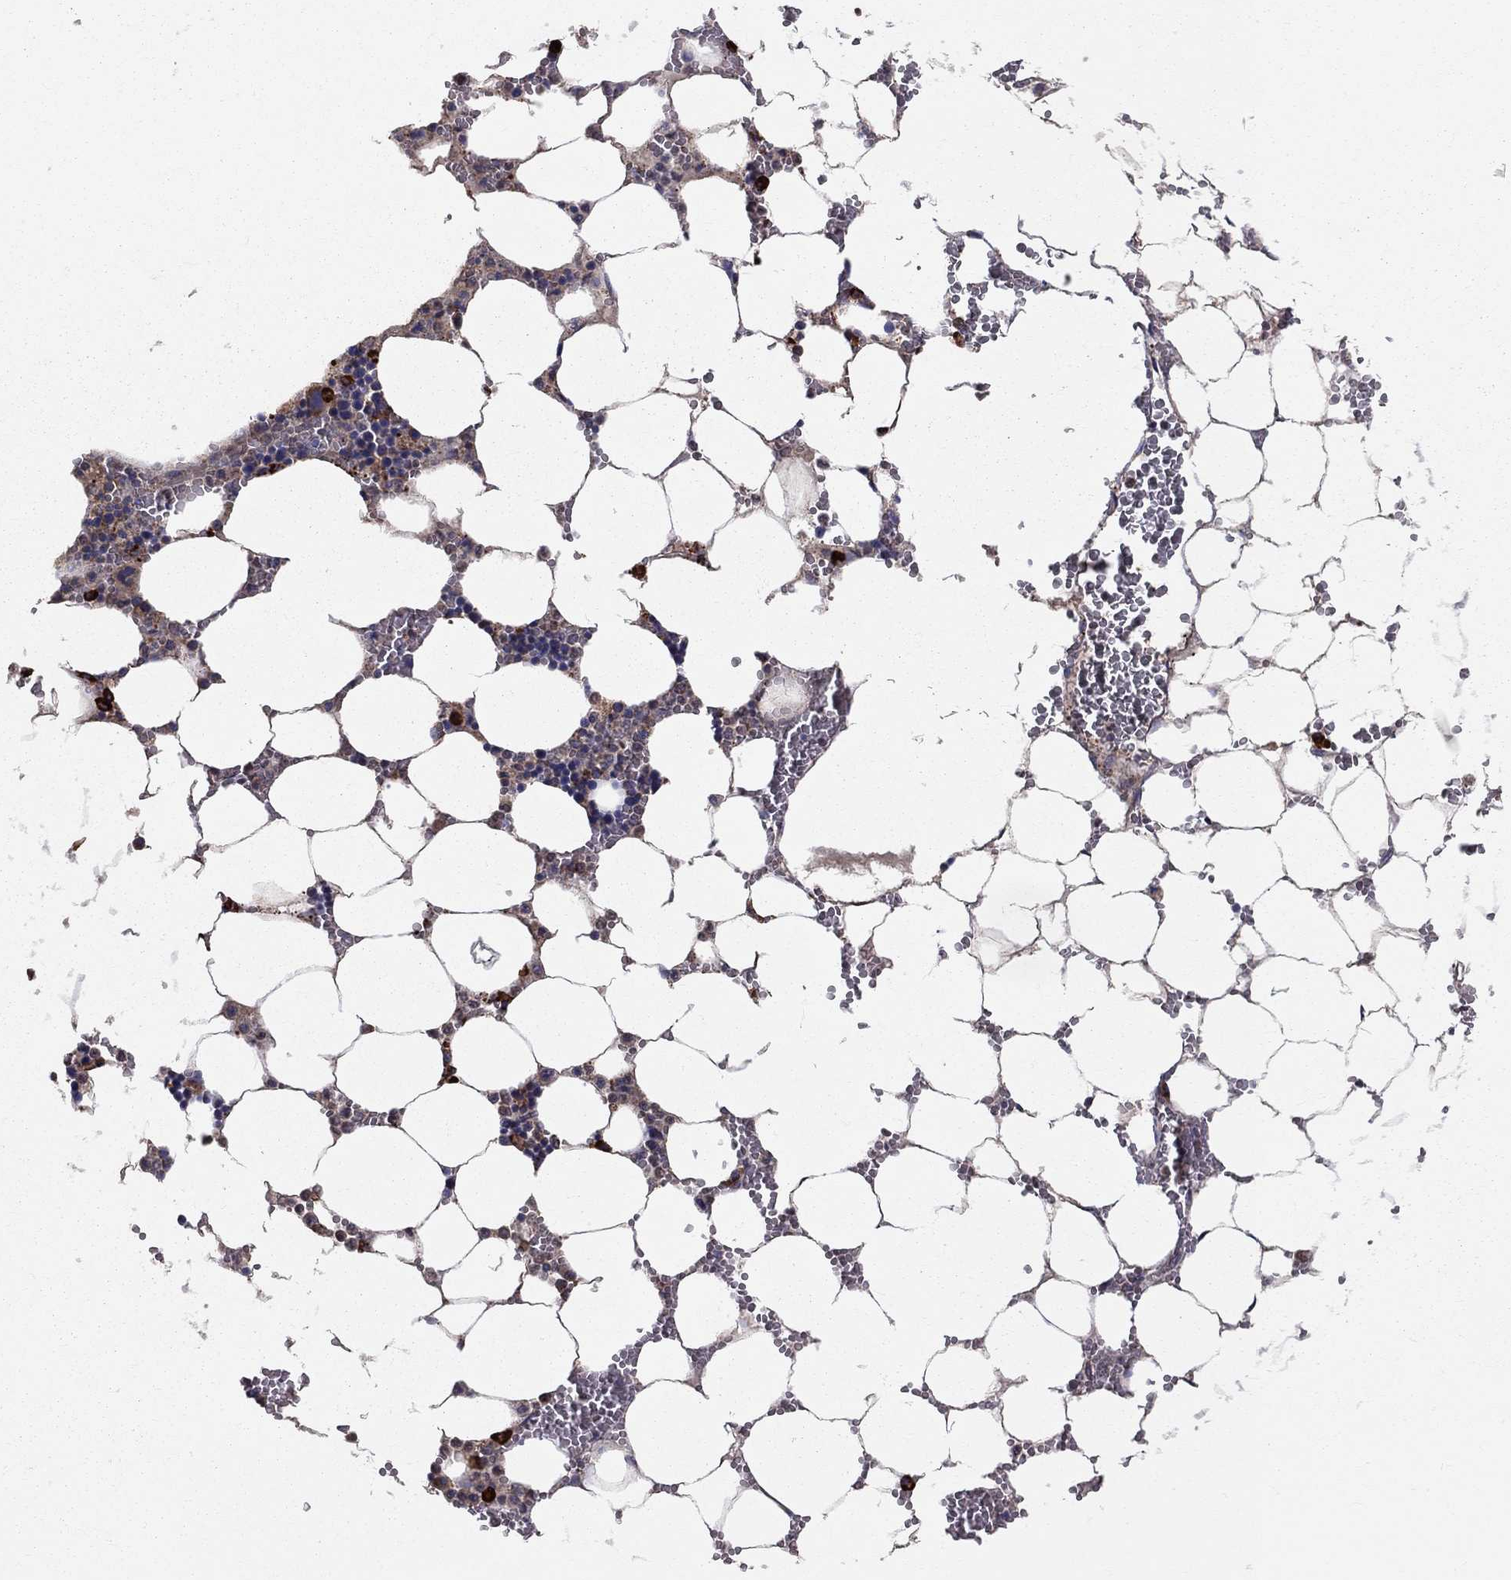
{"staining": {"intensity": "strong", "quantity": "<25%", "location": "cytoplasmic/membranous"}, "tissue": "bone marrow", "cell_type": "Hematopoietic cells", "image_type": "normal", "snomed": [{"axis": "morphology", "description": "Normal tissue, NOS"}, {"axis": "topography", "description": "Bone marrow"}], "caption": "This image exhibits immunohistochemistry staining of normal bone marrow, with medium strong cytoplasmic/membranous expression in about <25% of hematopoietic cells.", "gene": "PRDX4", "patient": {"sex": "female", "age": 64}}